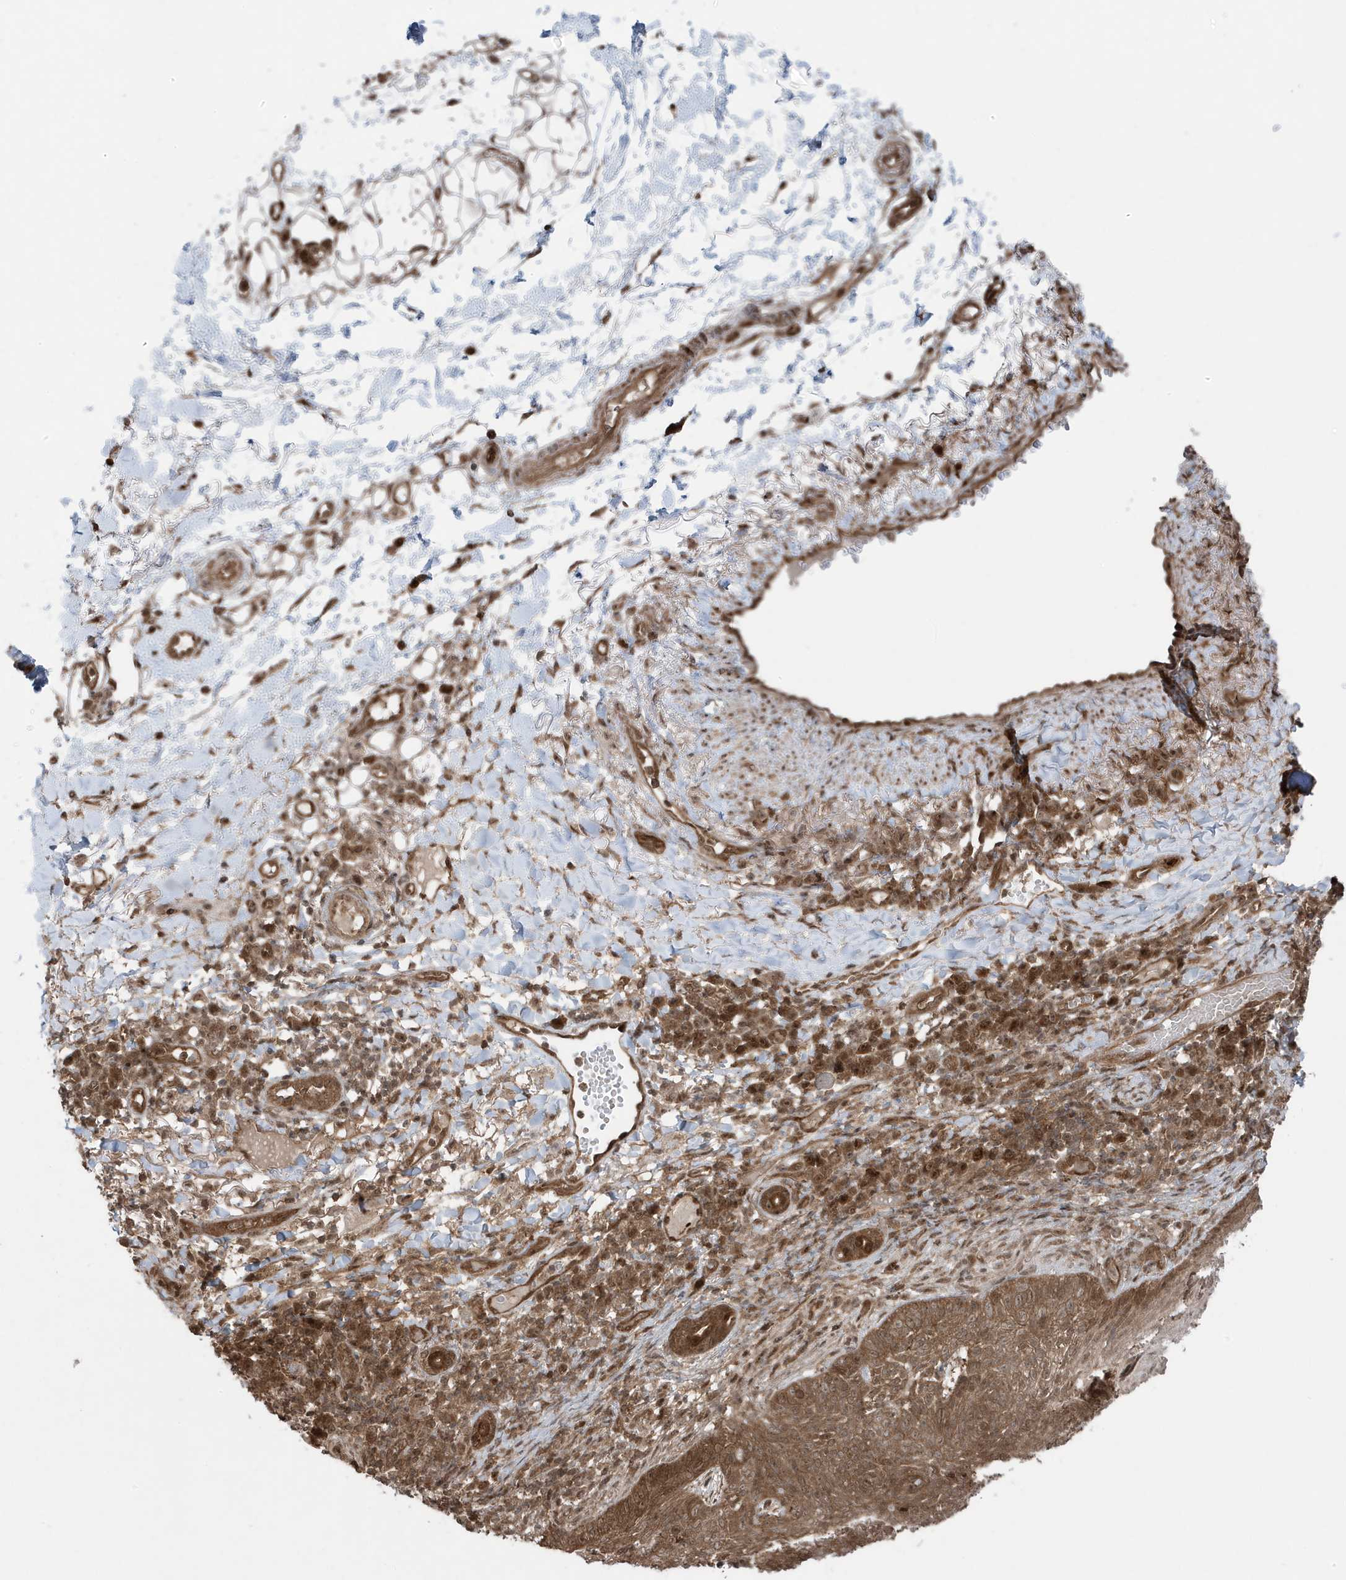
{"staining": {"intensity": "moderate", "quantity": ">75%", "location": "cytoplasmic/membranous"}, "tissue": "skin cancer", "cell_type": "Tumor cells", "image_type": "cancer", "snomed": [{"axis": "morphology", "description": "Basal cell carcinoma"}, {"axis": "topography", "description": "Skin"}], "caption": "Moderate cytoplasmic/membranous positivity for a protein is present in approximately >75% of tumor cells of skin cancer using immunohistochemistry (IHC).", "gene": "MAPK1IP1L", "patient": {"sex": "male", "age": 85}}